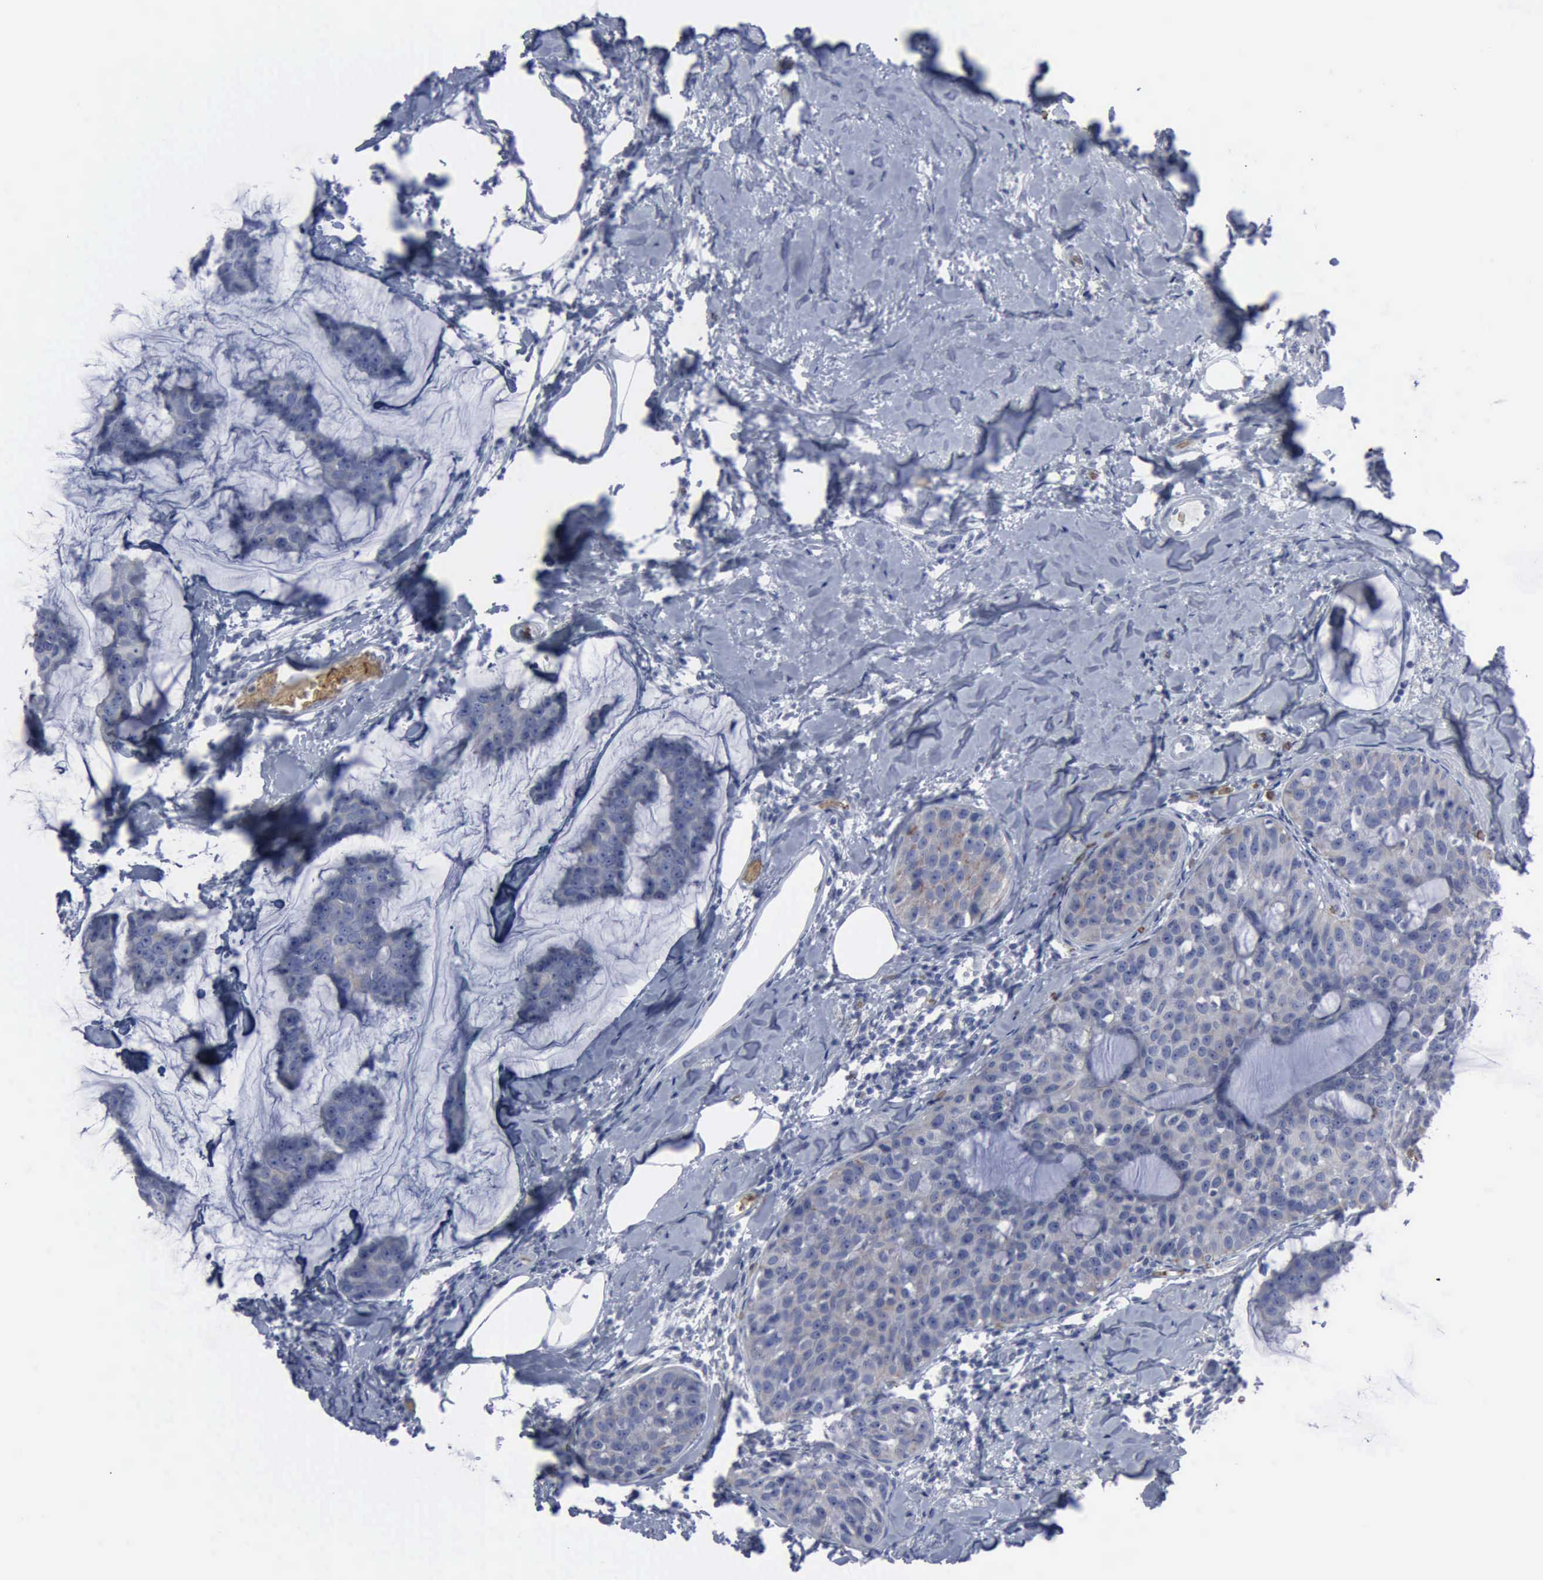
{"staining": {"intensity": "weak", "quantity": "<25%", "location": "cytoplasmic/membranous"}, "tissue": "breast cancer", "cell_type": "Tumor cells", "image_type": "cancer", "snomed": [{"axis": "morphology", "description": "Normal tissue, NOS"}, {"axis": "morphology", "description": "Duct carcinoma"}, {"axis": "topography", "description": "Breast"}], "caption": "Photomicrograph shows no protein positivity in tumor cells of infiltrating ductal carcinoma (breast) tissue.", "gene": "TGFB1", "patient": {"sex": "female", "age": 50}}